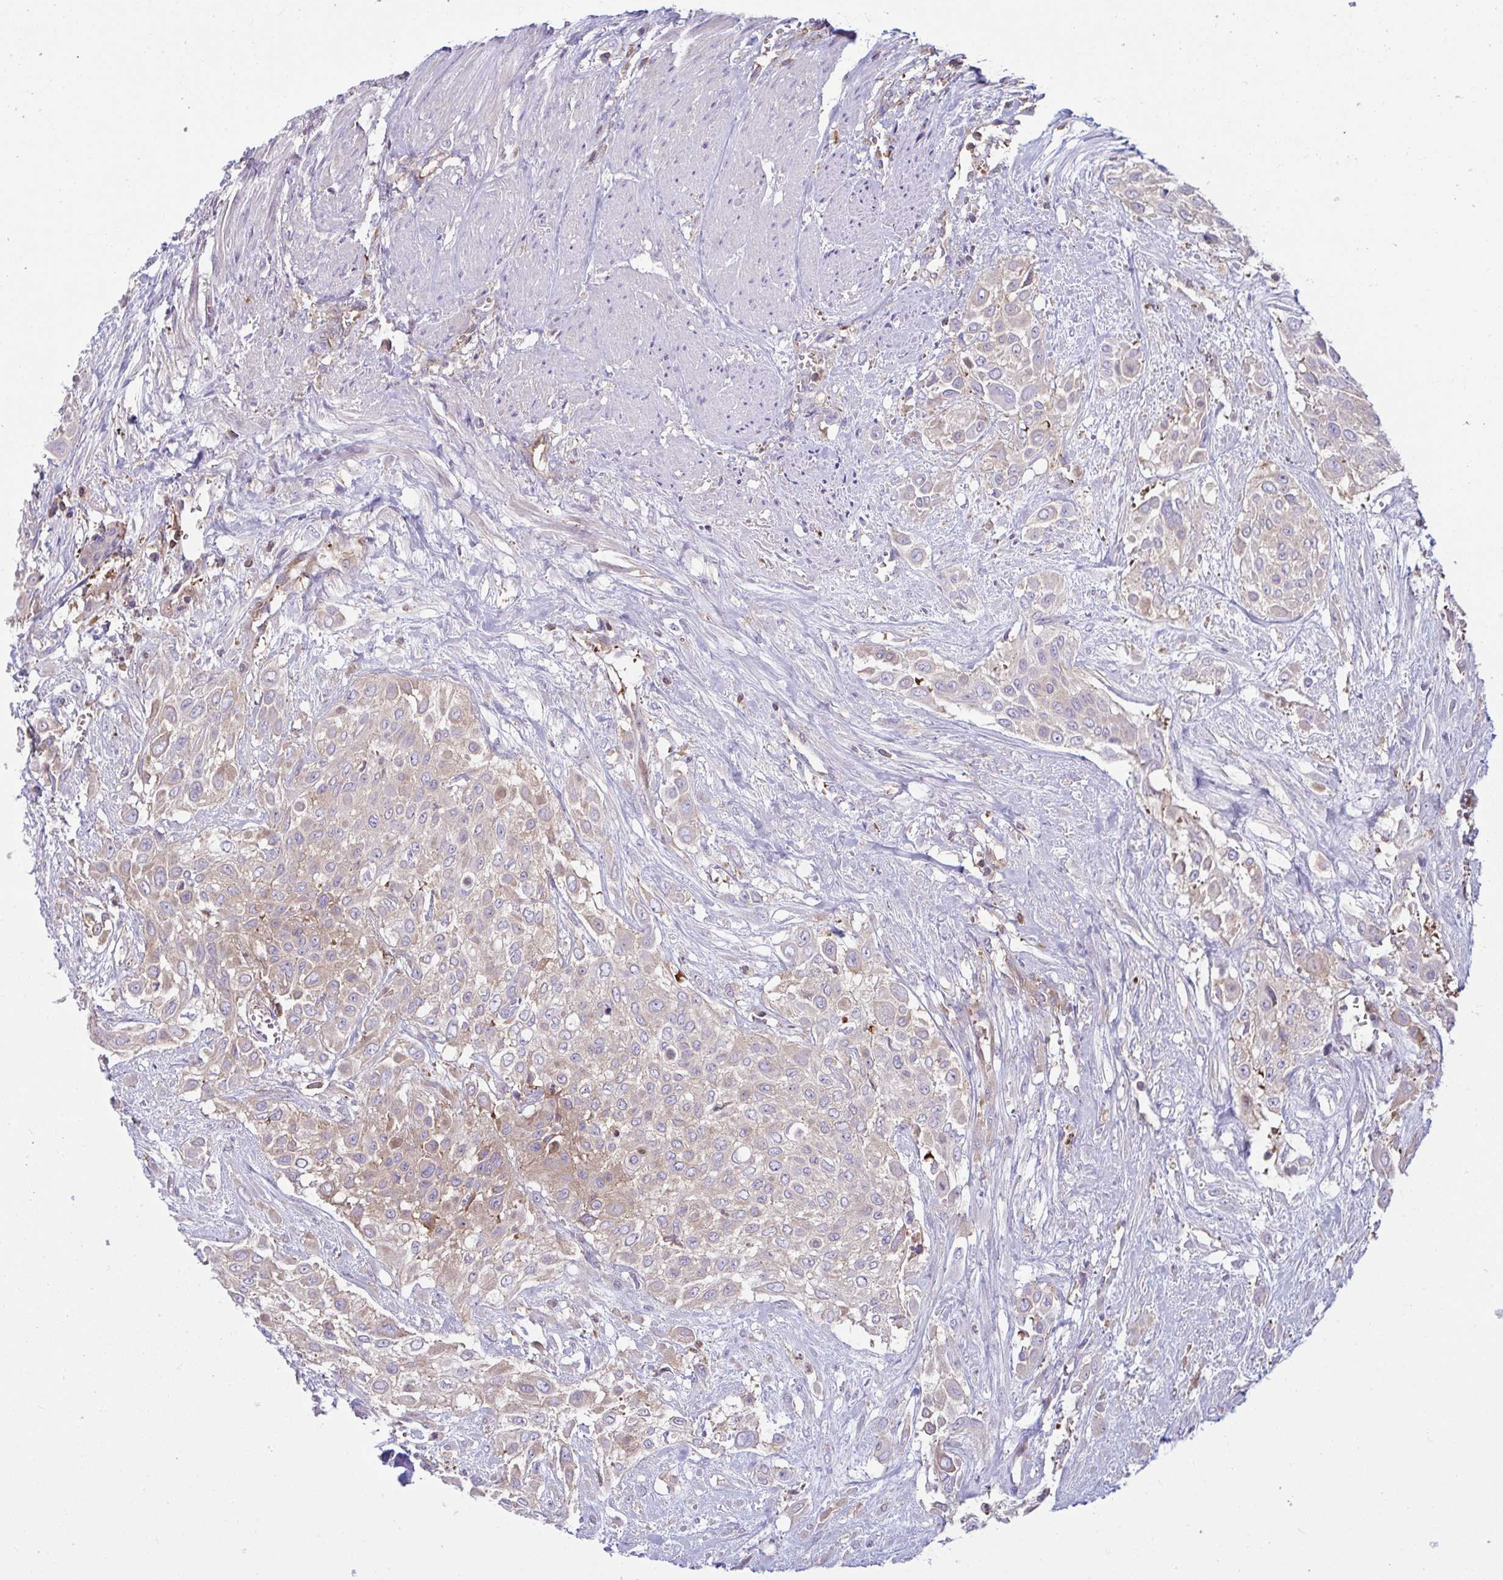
{"staining": {"intensity": "weak", "quantity": "25%-75%", "location": "cytoplasmic/membranous"}, "tissue": "urothelial cancer", "cell_type": "Tumor cells", "image_type": "cancer", "snomed": [{"axis": "morphology", "description": "Urothelial carcinoma, High grade"}, {"axis": "topography", "description": "Urinary bladder"}], "caption": "Urothelial cancer stained for a protein demonstrates weak cytoplasmic/membranous positivity in tumor cells. Using DAB (brown) and hematoxylin (blue) stains, captured at high magnification using brightfield microscopy.", "gene": "TSC22D3", "patient": {"sex": "male", "age": 57}}